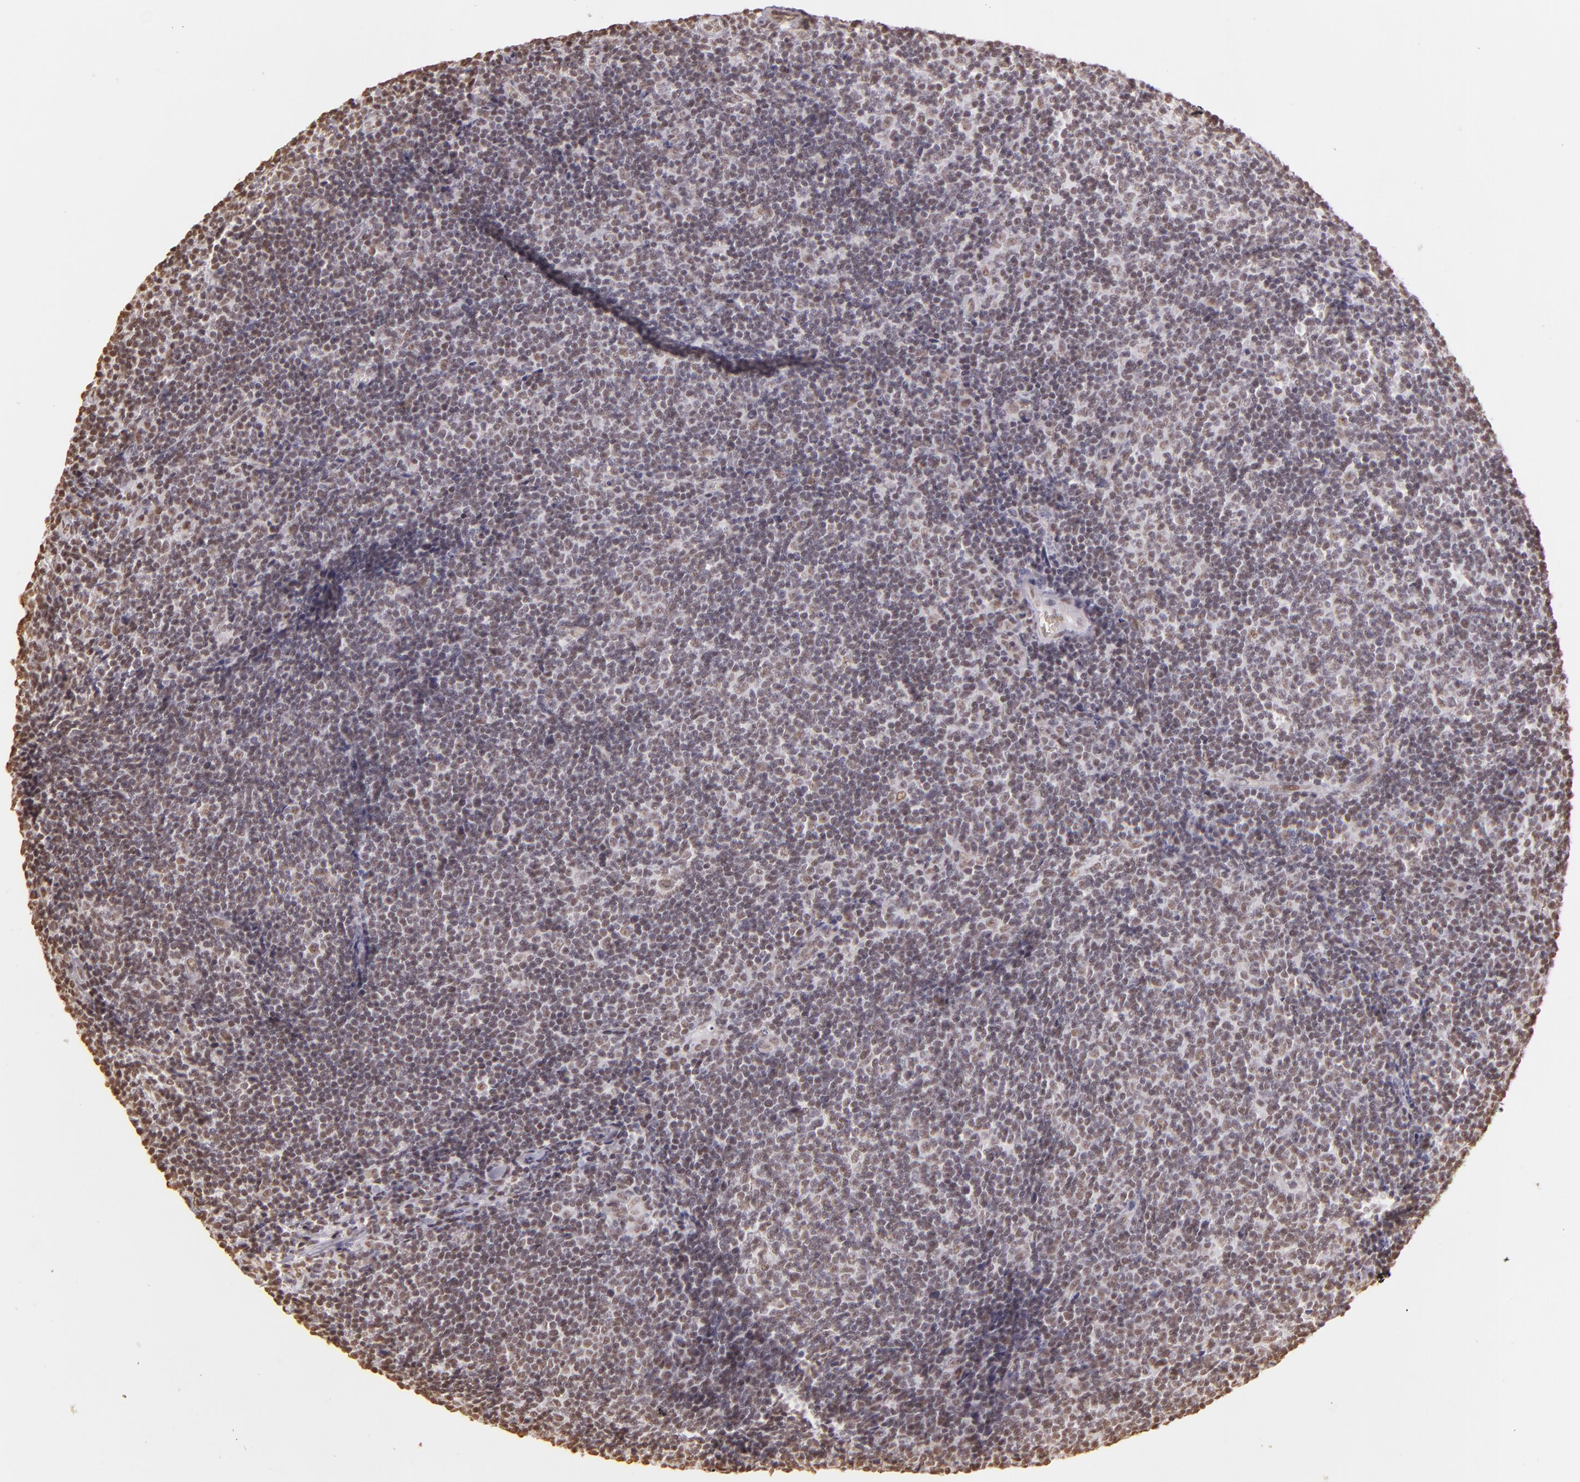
{"staining": {"intensity": "weak", "quantity": ">75%", "location": "nuclear"}, "tissue": "lymphoma", "cell_type": "Tumor cells", "image_type": "cancer", "snomed": [{"axis": "morphology", "description": "Malignant lymphoma, non-Hodgkin's type, Low grade"}, {"axis": "topography", "description": "Lymph node"}], "caption": "Tumor cells exhibit weak nuclear positivity in approximately >75% of cells in lymphoma.", "gene": "PAPOLA", "patient": {"sex": "male", "age": 49}}